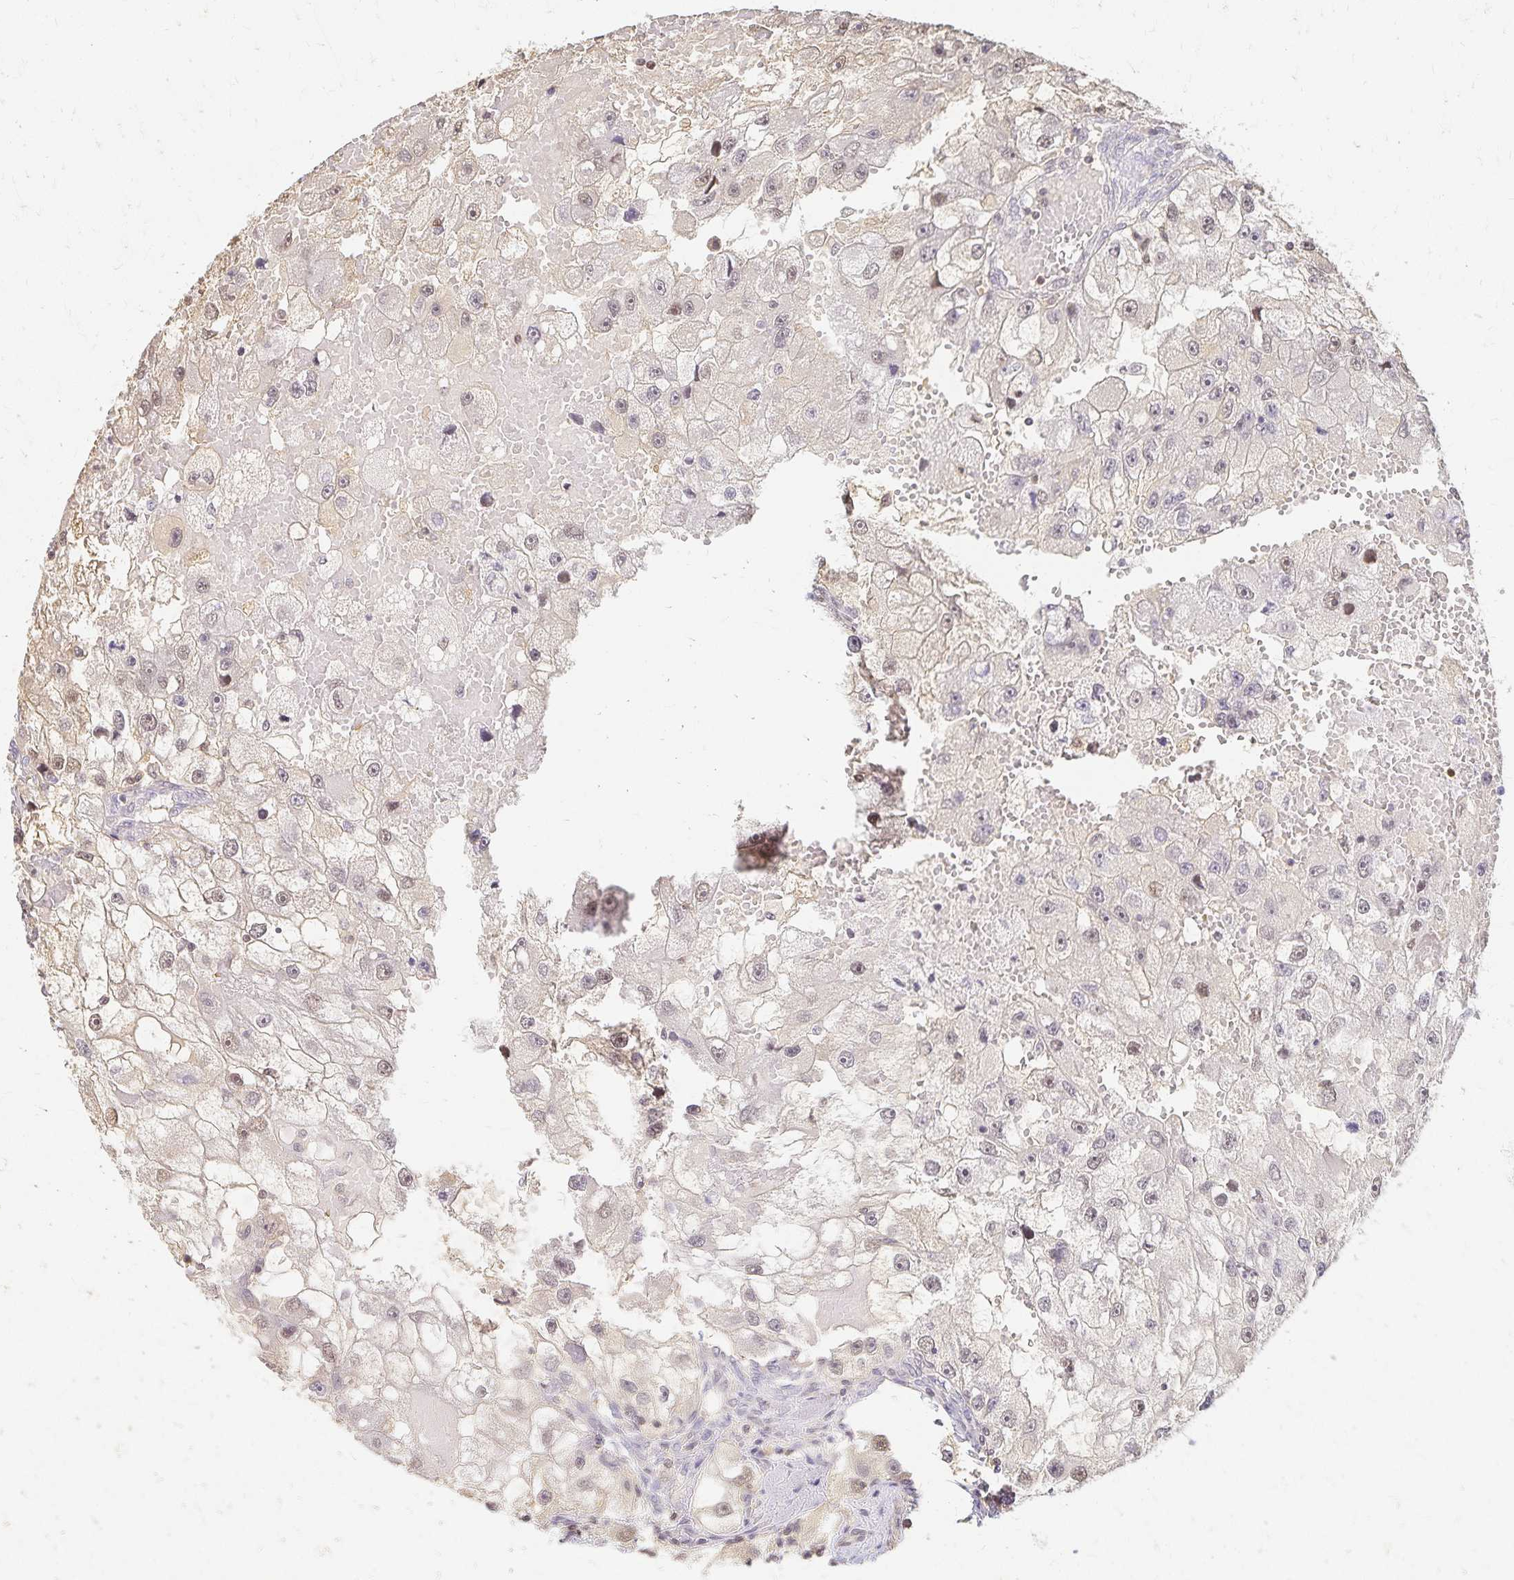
{"staining": {"intensity": "weak", "quantity": "25%-75%", "location": "cytoplasmic/membranous,nuclear"}, "tissue": "renal cancer", "cell_type": "Tumor cells", "image_type": "cancer", "snomed": [{"axis": "morphology", "description": "Adenocarcinoma, NOS"}, {"axis": "topography", "description": "Kidney"}], "caption": "Weak cytoplasmic/membranous and nuclear protein positivity is identified in about 25%-75% of tumor cells in renal cancer.", "gene": "AZGP1", "patient": {"sex": "male", "age": 63}}